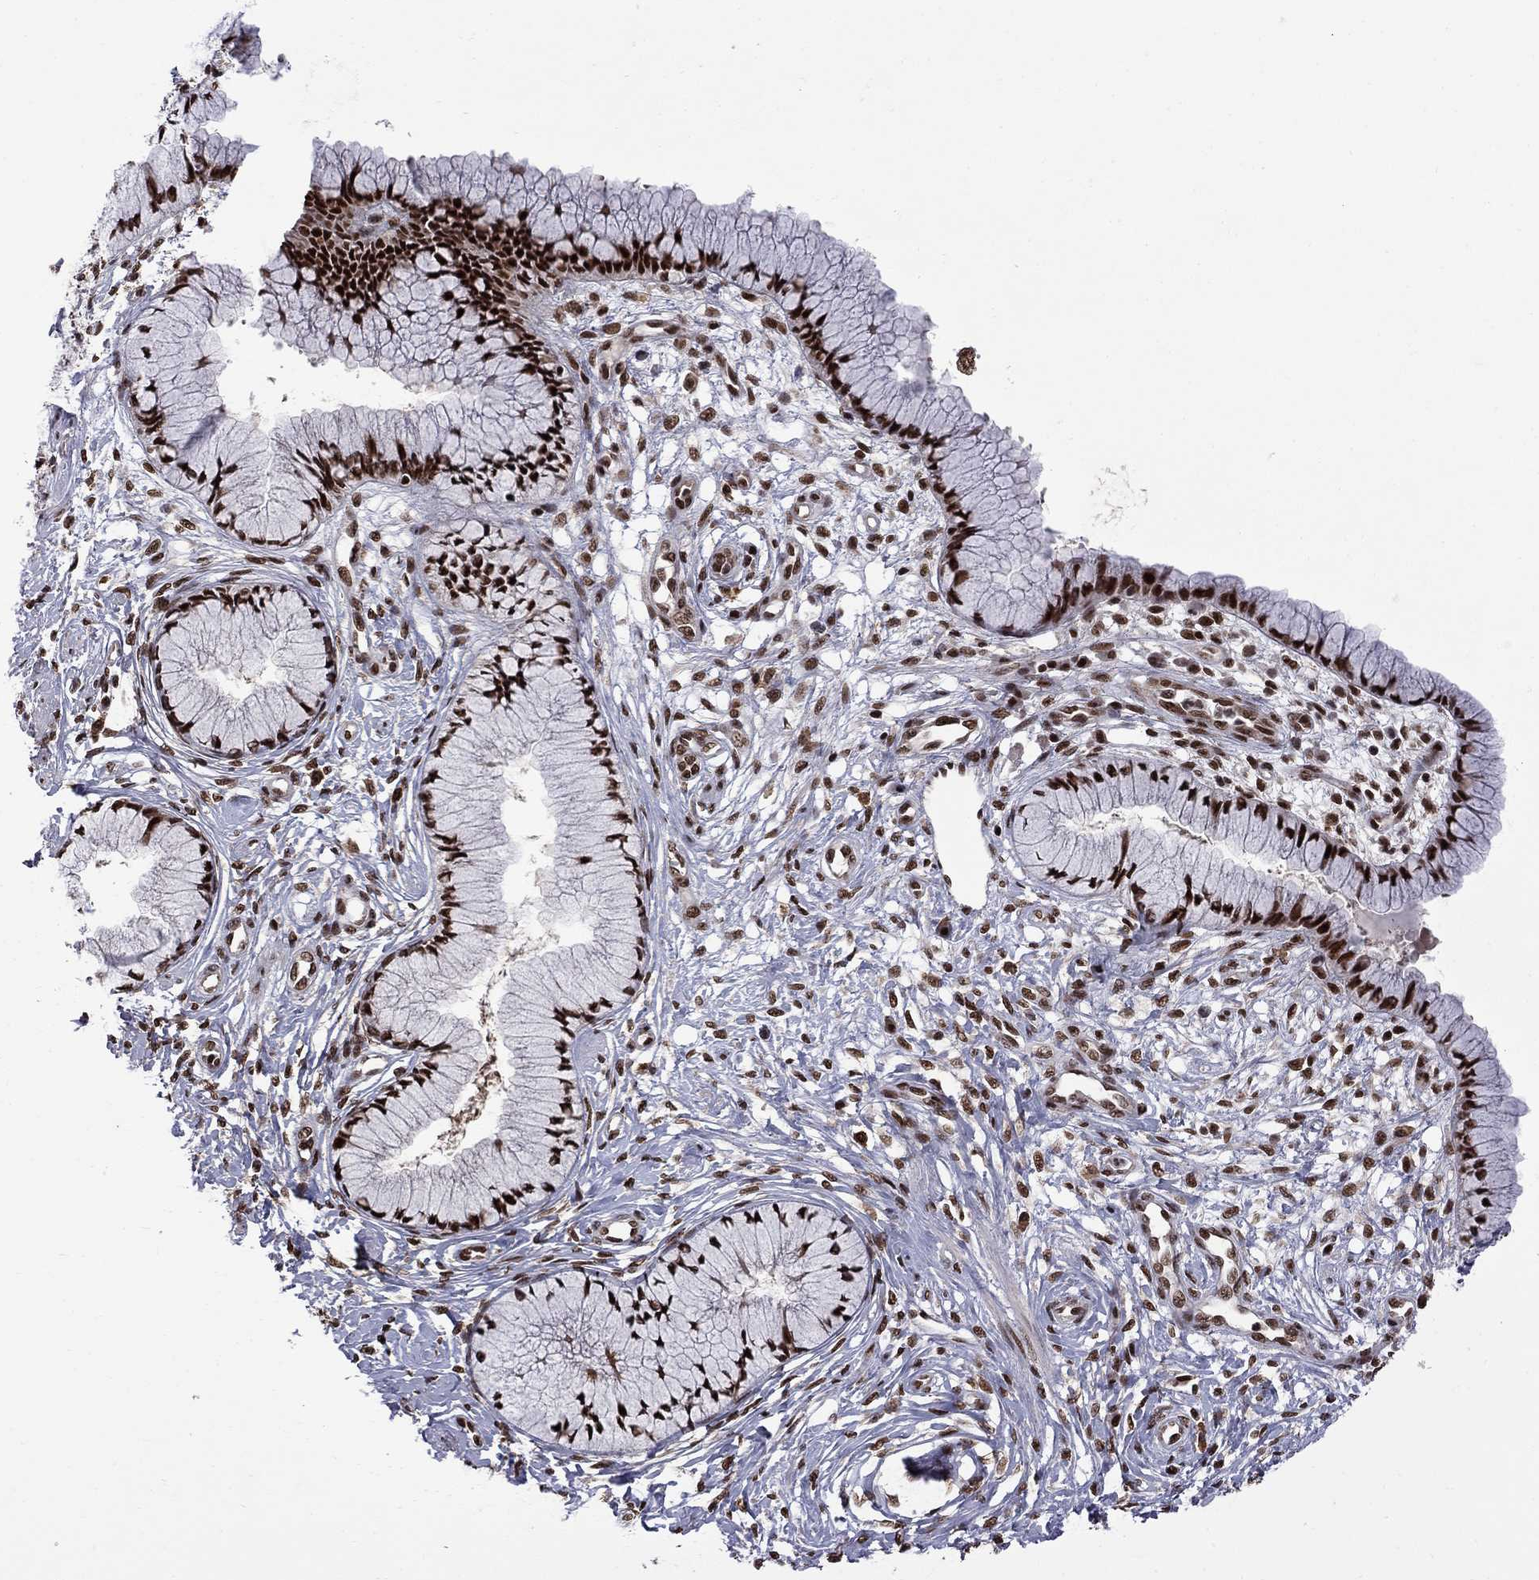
{"staining": {"intensity": "strong", "quantity": ">75%", "location": "nuclear"}, "tissue": "cervix", "cell_type": "Glandular cells", "image_type": "normal", "snomed": [{"axis": "morphology", "description": "Normal tissue, NOS"}, {"axis": "topography", "description": "Cervix"}], "caption": "Brown immunohistochemical staining in unremarkable human cervix demonstrates strong nuclear expression in about >75% of glandular cells.", "gene": "MED25", "patient": {"sex": "female", "age": 37}}